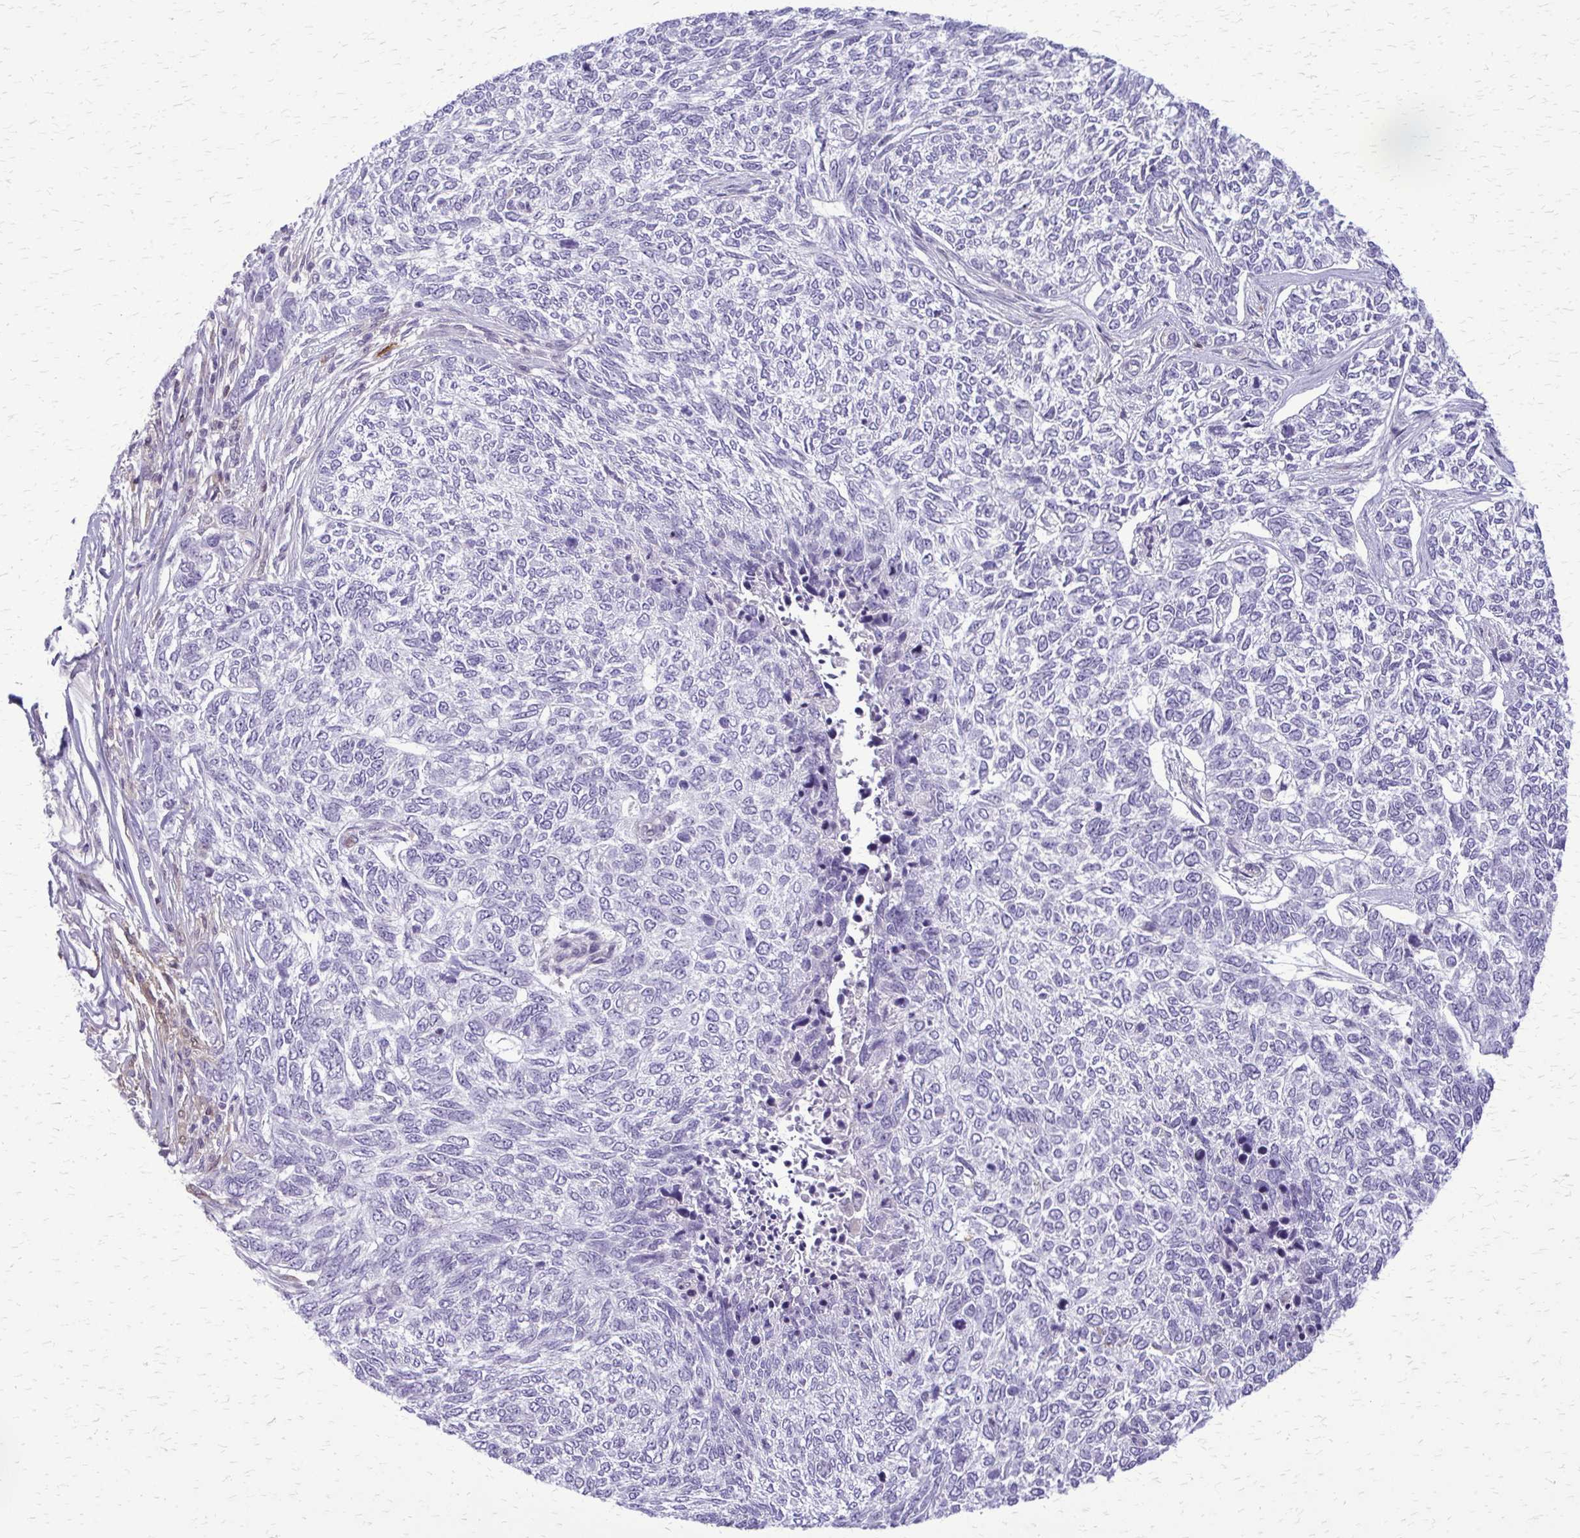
{"staining": {"intensity": "negative", "quantity": "none", "location": "none"}, "tissue": "skin cancer", "cell_type": "Tumor cells", "image_type": "cancer", "snomed": [{"axis": "morphology", "description": "Basal cell carcinoma"}, {"axis": "topography", "description": "Skin"}], "caption": "An immunohistochemistry histopathology image of skin cancer (basal cell carcinoma) is shown. There is no staining in tumor cells of skin cancer (basal cell carcinoma).", "gene": "GLRX", "patient": {"sex": "female", "age": 65}}